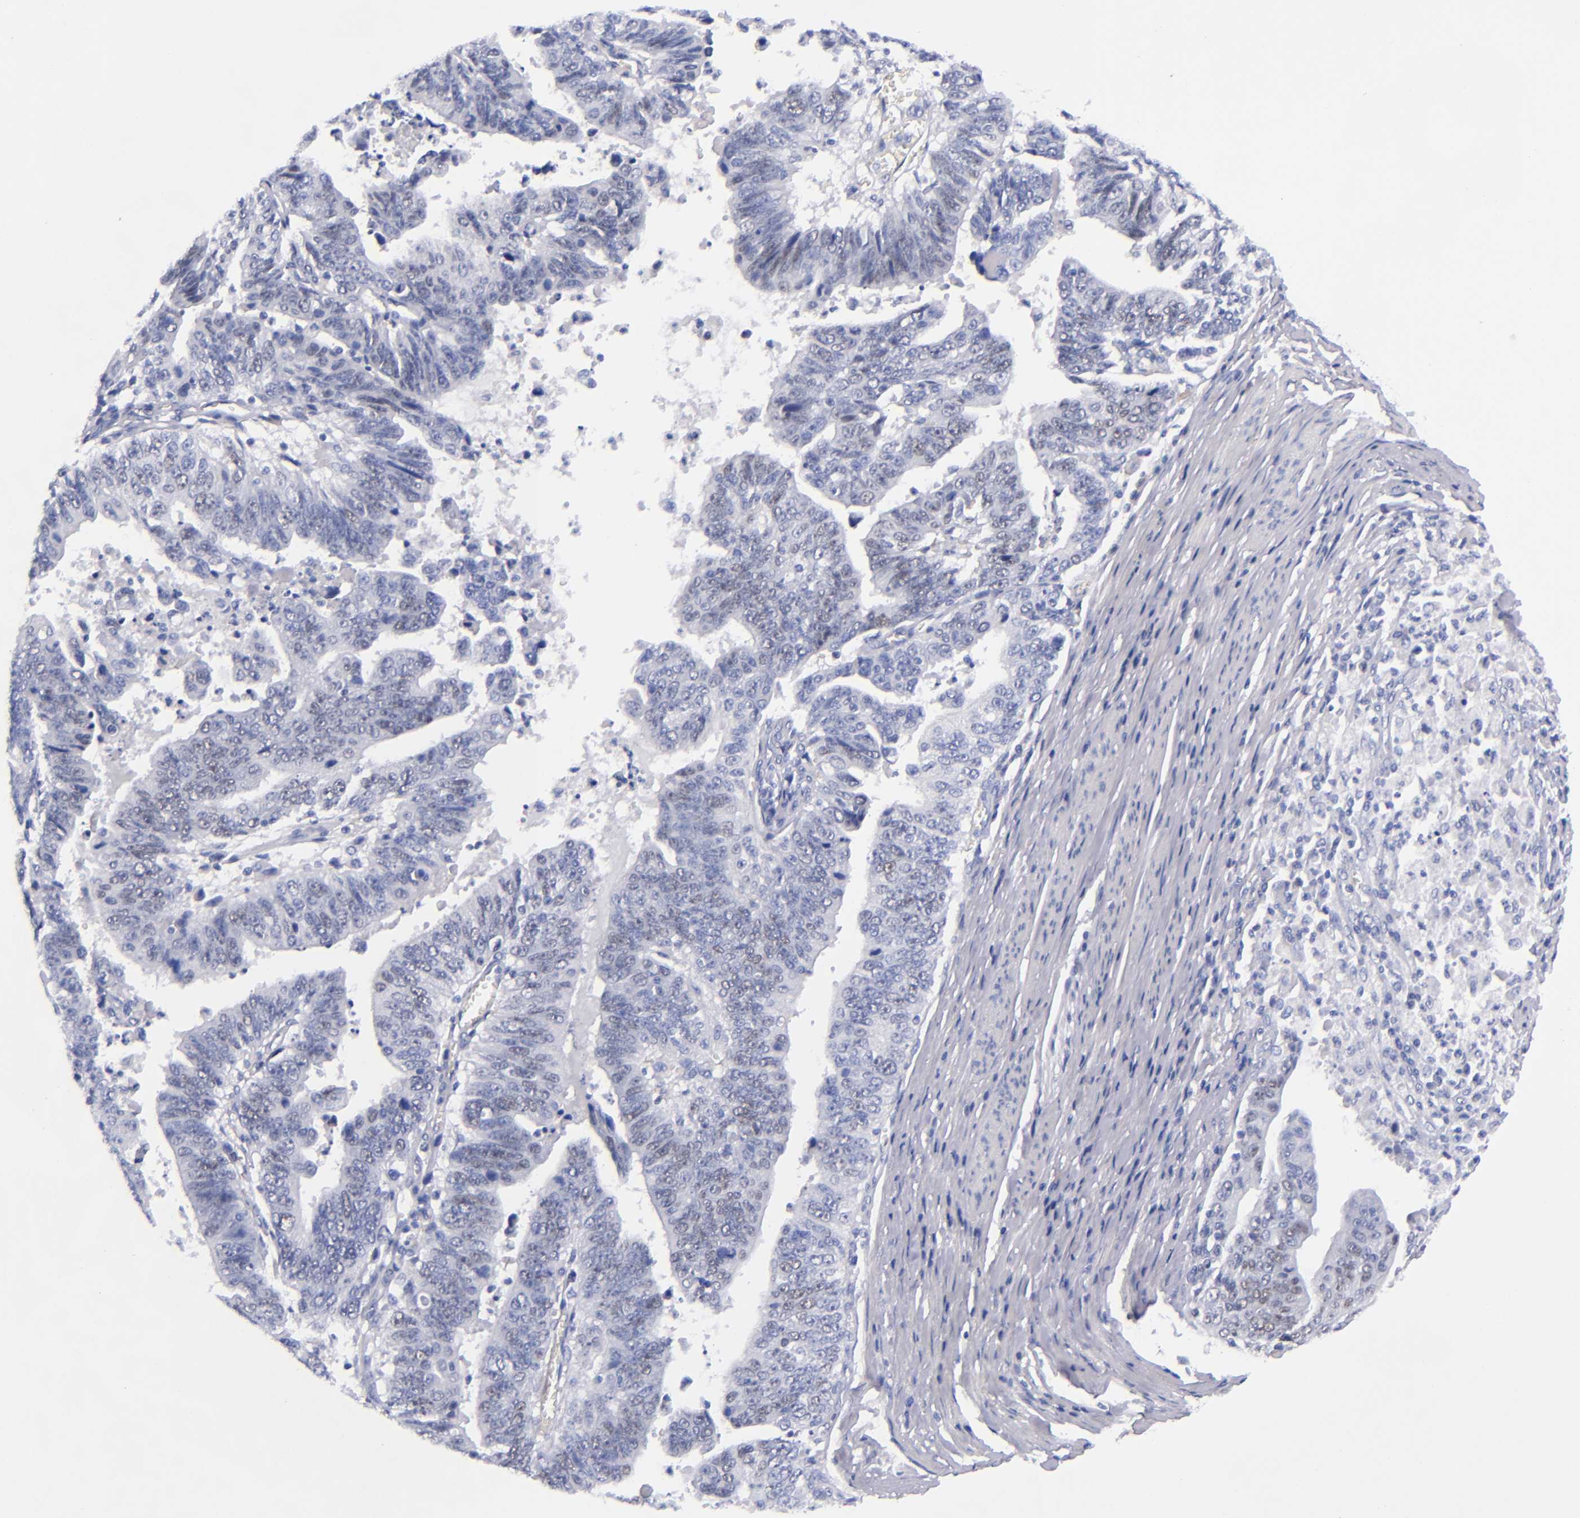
{"staining": {"intensity": "moderate", "quantity": "25%-75%", "location": "nuclear"}, "tissue": "stomach cancer", "cell_type": "Tumor cells", "image_type": "cancer", "snomed": [{"axis": "morphology", "description": "Adenocarcinoma, NOS"}, {"axis": "topography", "description": "Stomach, upper"}], "caption": "Stomach cancer tissue reveals moderate nuclear staining in approximately 25%-75% of tumor cells, visualized by immunohistochemistry.", "gene": "MCM7", "patient": {"sex": "female", "age": 50}}